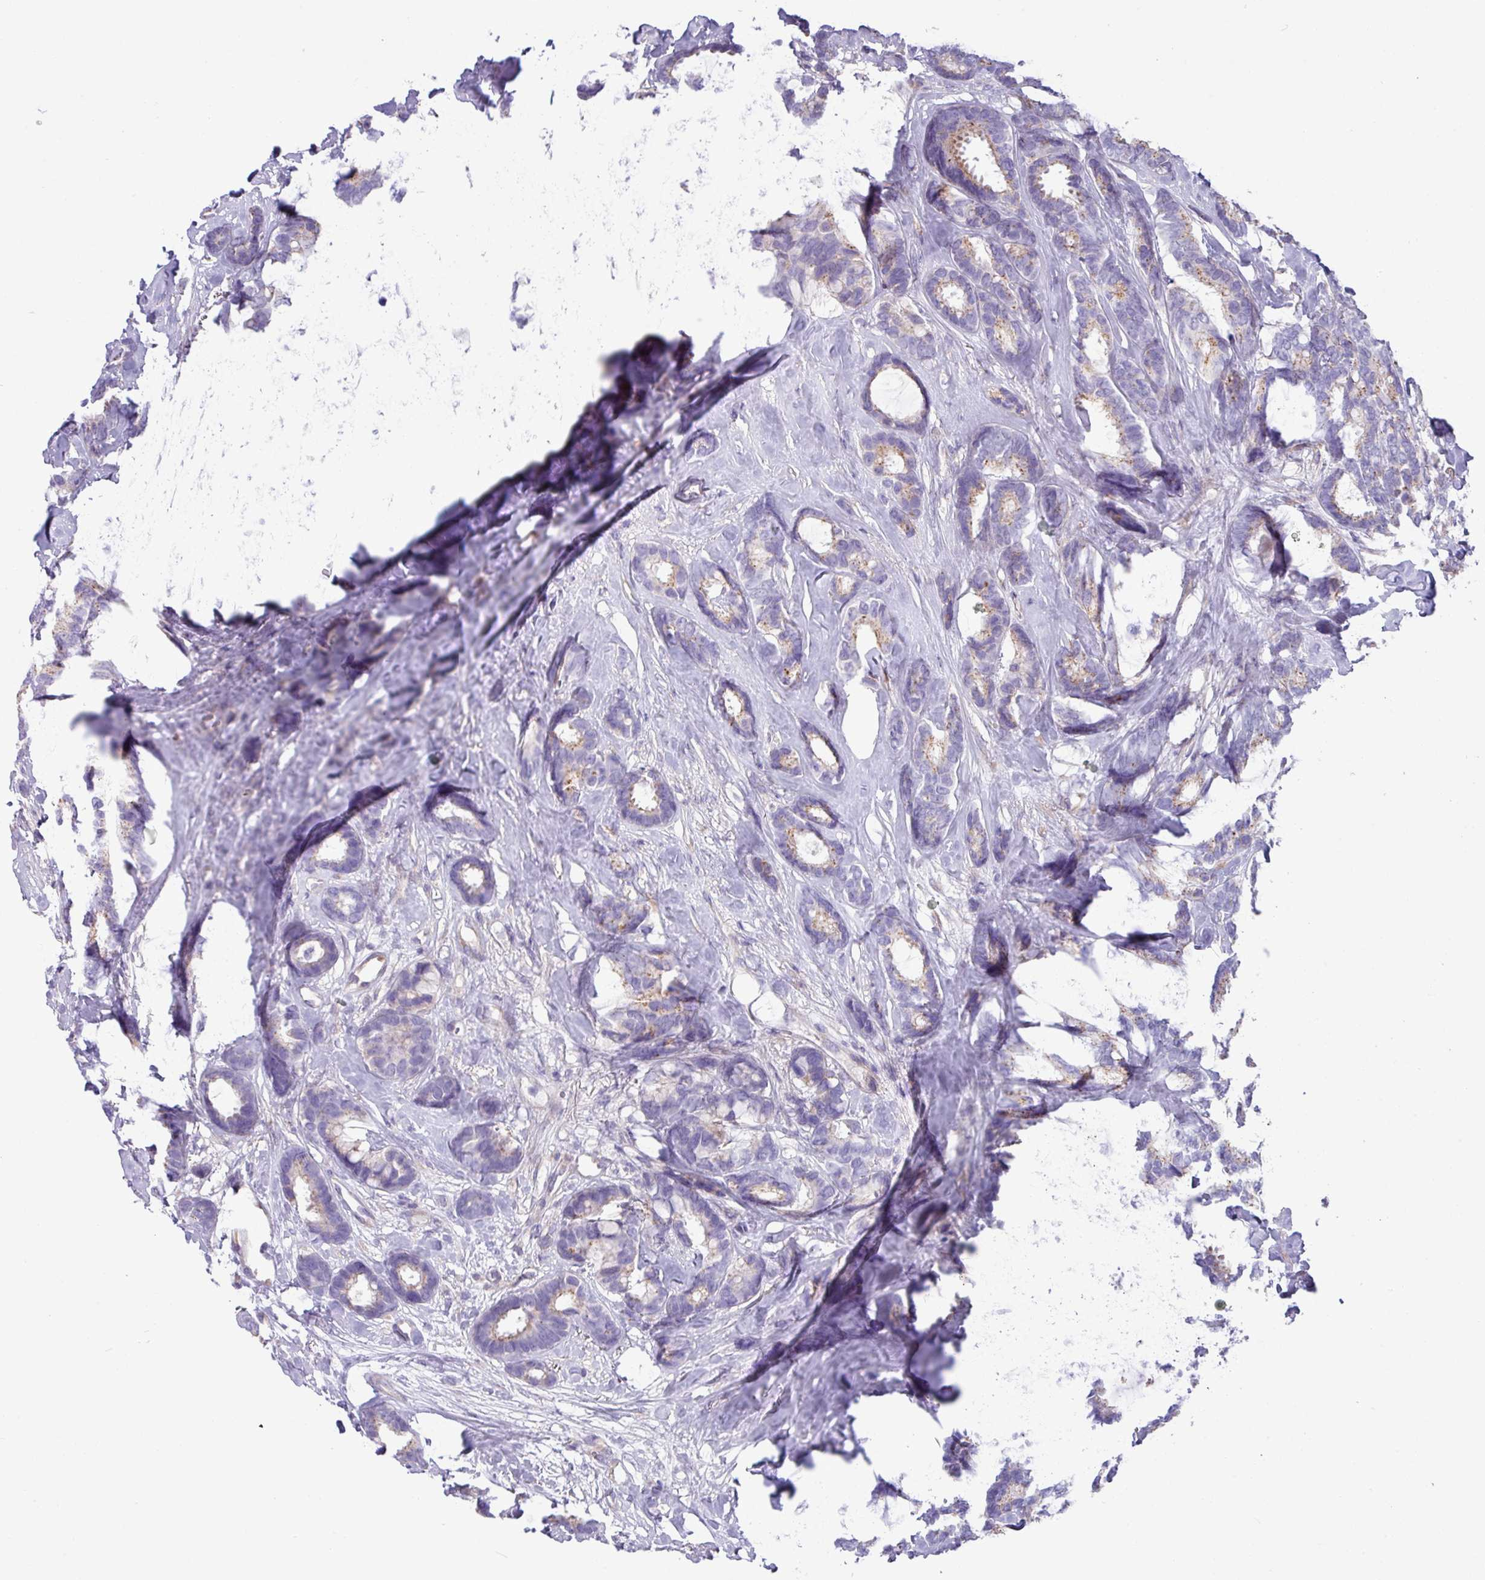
{"staining": {"intensity": "weak", "quantity": "<25%", "location": "cytoplasmic/membranous"}, "tissue": "breast cancer", "cell_type": "Tumor cells", "image_type": "cancer", "snomed": [{"axis": "morphology", "description": "Duct carcinoma"}, {"axis": "topography", "description": "Breast"}], "caption": "The histopathology image demonstrates no staining of tumor cells in breast cancer (invasive ductal carcinoma). (Immunohistochemistry, brightfield microscopy, high magnification).", "gene": "IRGC", "patient": {"sex": "female", "age": 87}}